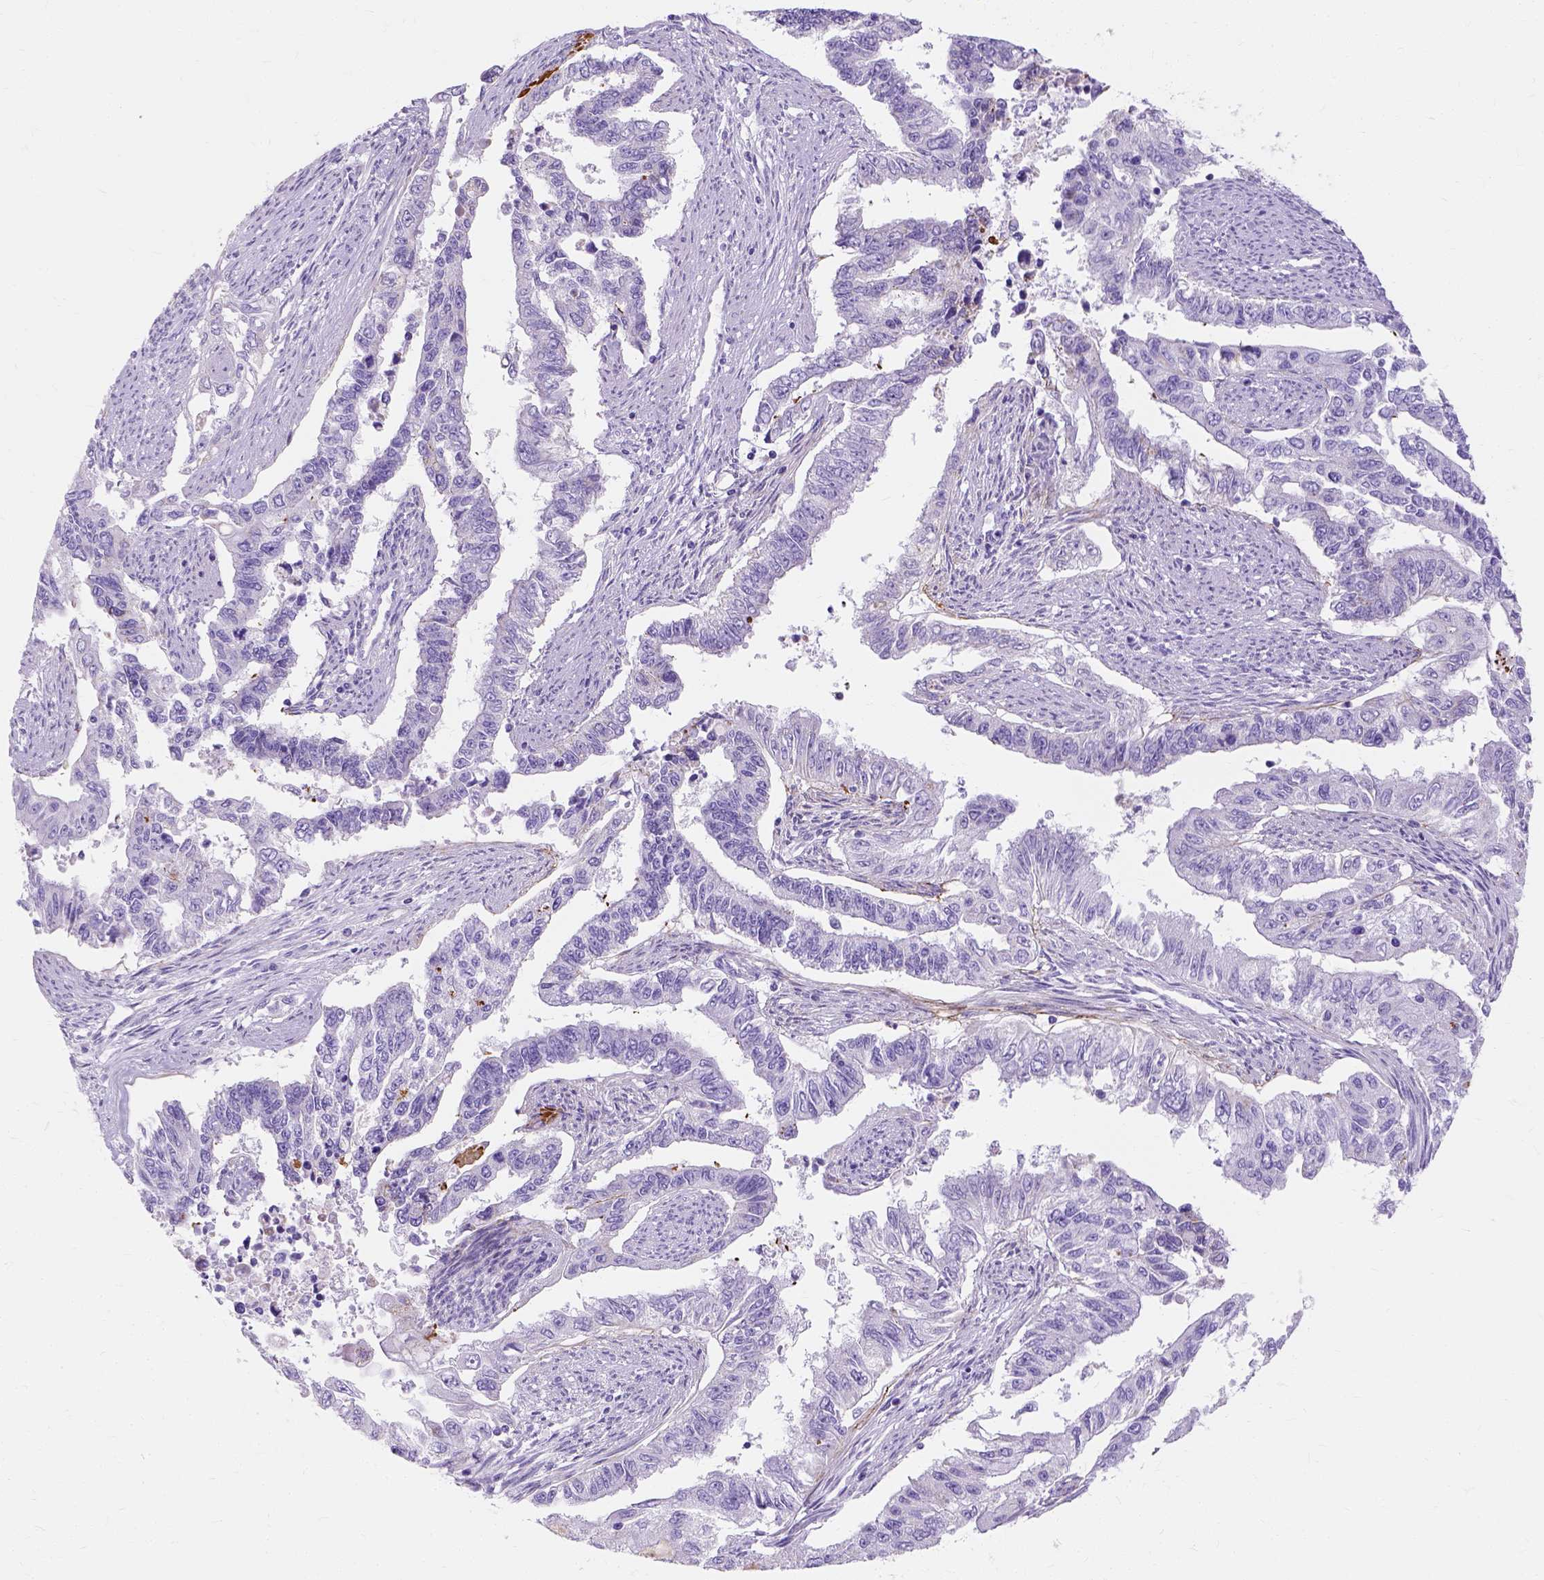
{"staining": {"intensity": "negative", "quantity": "none", "location": "none"}, "tissue": "endometrial cancer", "cell_type": "Tumor cells", "image_type": "cancer", "snomed": [{"axis": "morphology", "description": "Adenocarcinoma, NOS"}, {"axis": "topography", "description": "Uterus"}], "caption": "Micrograph shows no protein staining in tumor cells of endometrial cancer tissue.", "gene": "MYH15", "patient": {"sex": "female", "age": 59}}